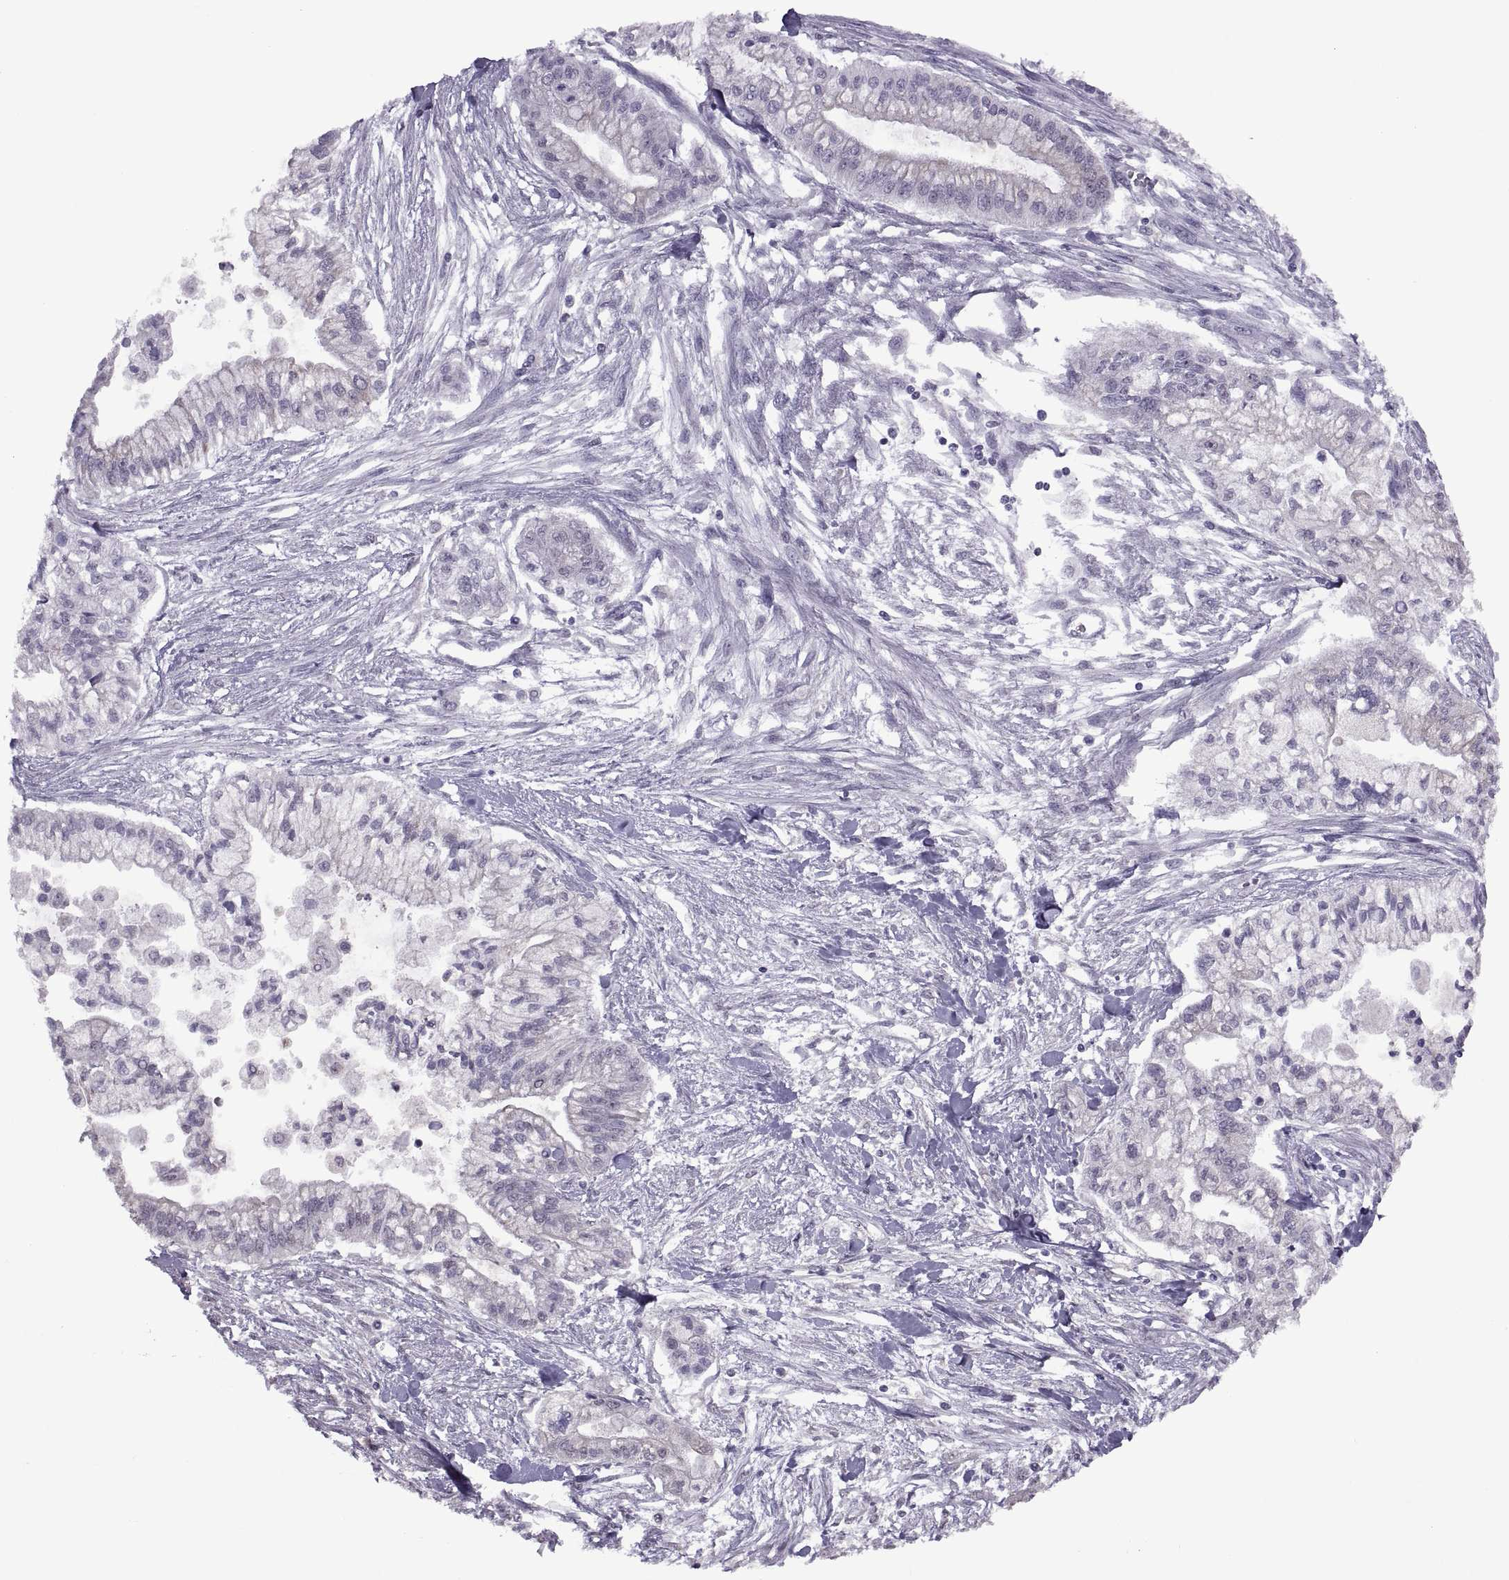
{"staining": {"intensity": "weak", "quantity": "<25%", "location": "cytoplasmic/membranous"}, "tissue": "pancreatic cancer", "cell_type": "Tumor cells", "image_type": "cancer", "snomed": [{"axis": "morphology", "description": "Adenocarcinoma, NOS"}, {"axis": "topography", "description": "Pancreas"}], "caption": "Immunohistochemical staining of pancreatic cancer (adenocarcinoma) reveals no significant staining in tumor cells.", "gene": "ASIC2", "patient": {"sex": "male", "age": 54}}